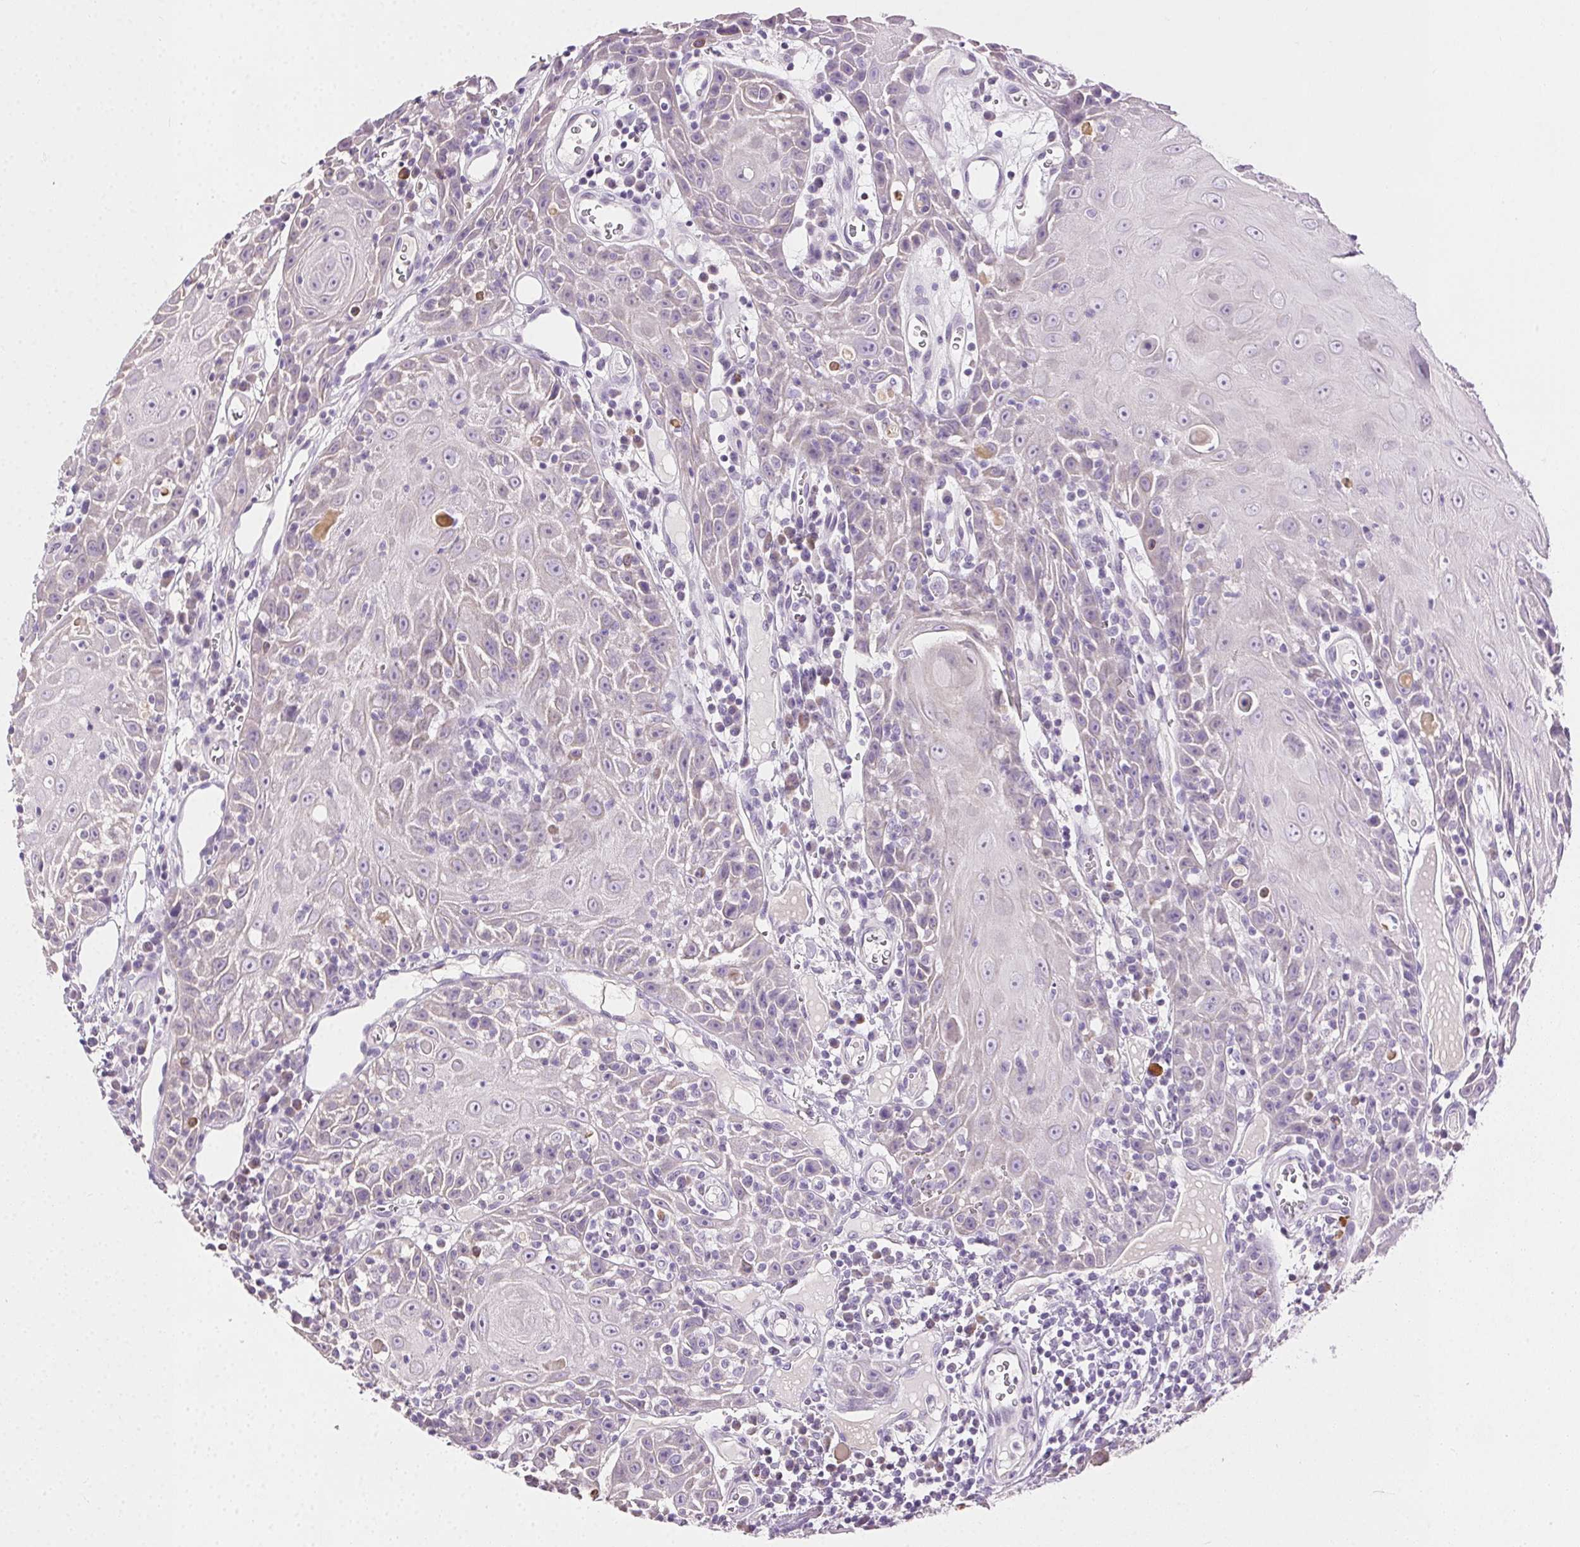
{"staining": {"intensity": "negative", "quantity": "none", "location": "none"}, "tissue": "head and neck cancer", "cell_type": "Tumor cells", "image_type": "cancer", "snomed": [{"axis": "morphology", "description": "Squamous cell carcinoma, NOS"}, {"axis": "topography", "description": "Head-Neck"}], "caption": "This micrograph is of squamous cell carcinoma (head and neck) stained with immunohistochemistry (IHC) to label a protein in brown with the nuclei are counter-stained blue. There is no positivity in tumor cells.", "gene": "SYCE2", "patient": {"sex": "male", "age": 52}}